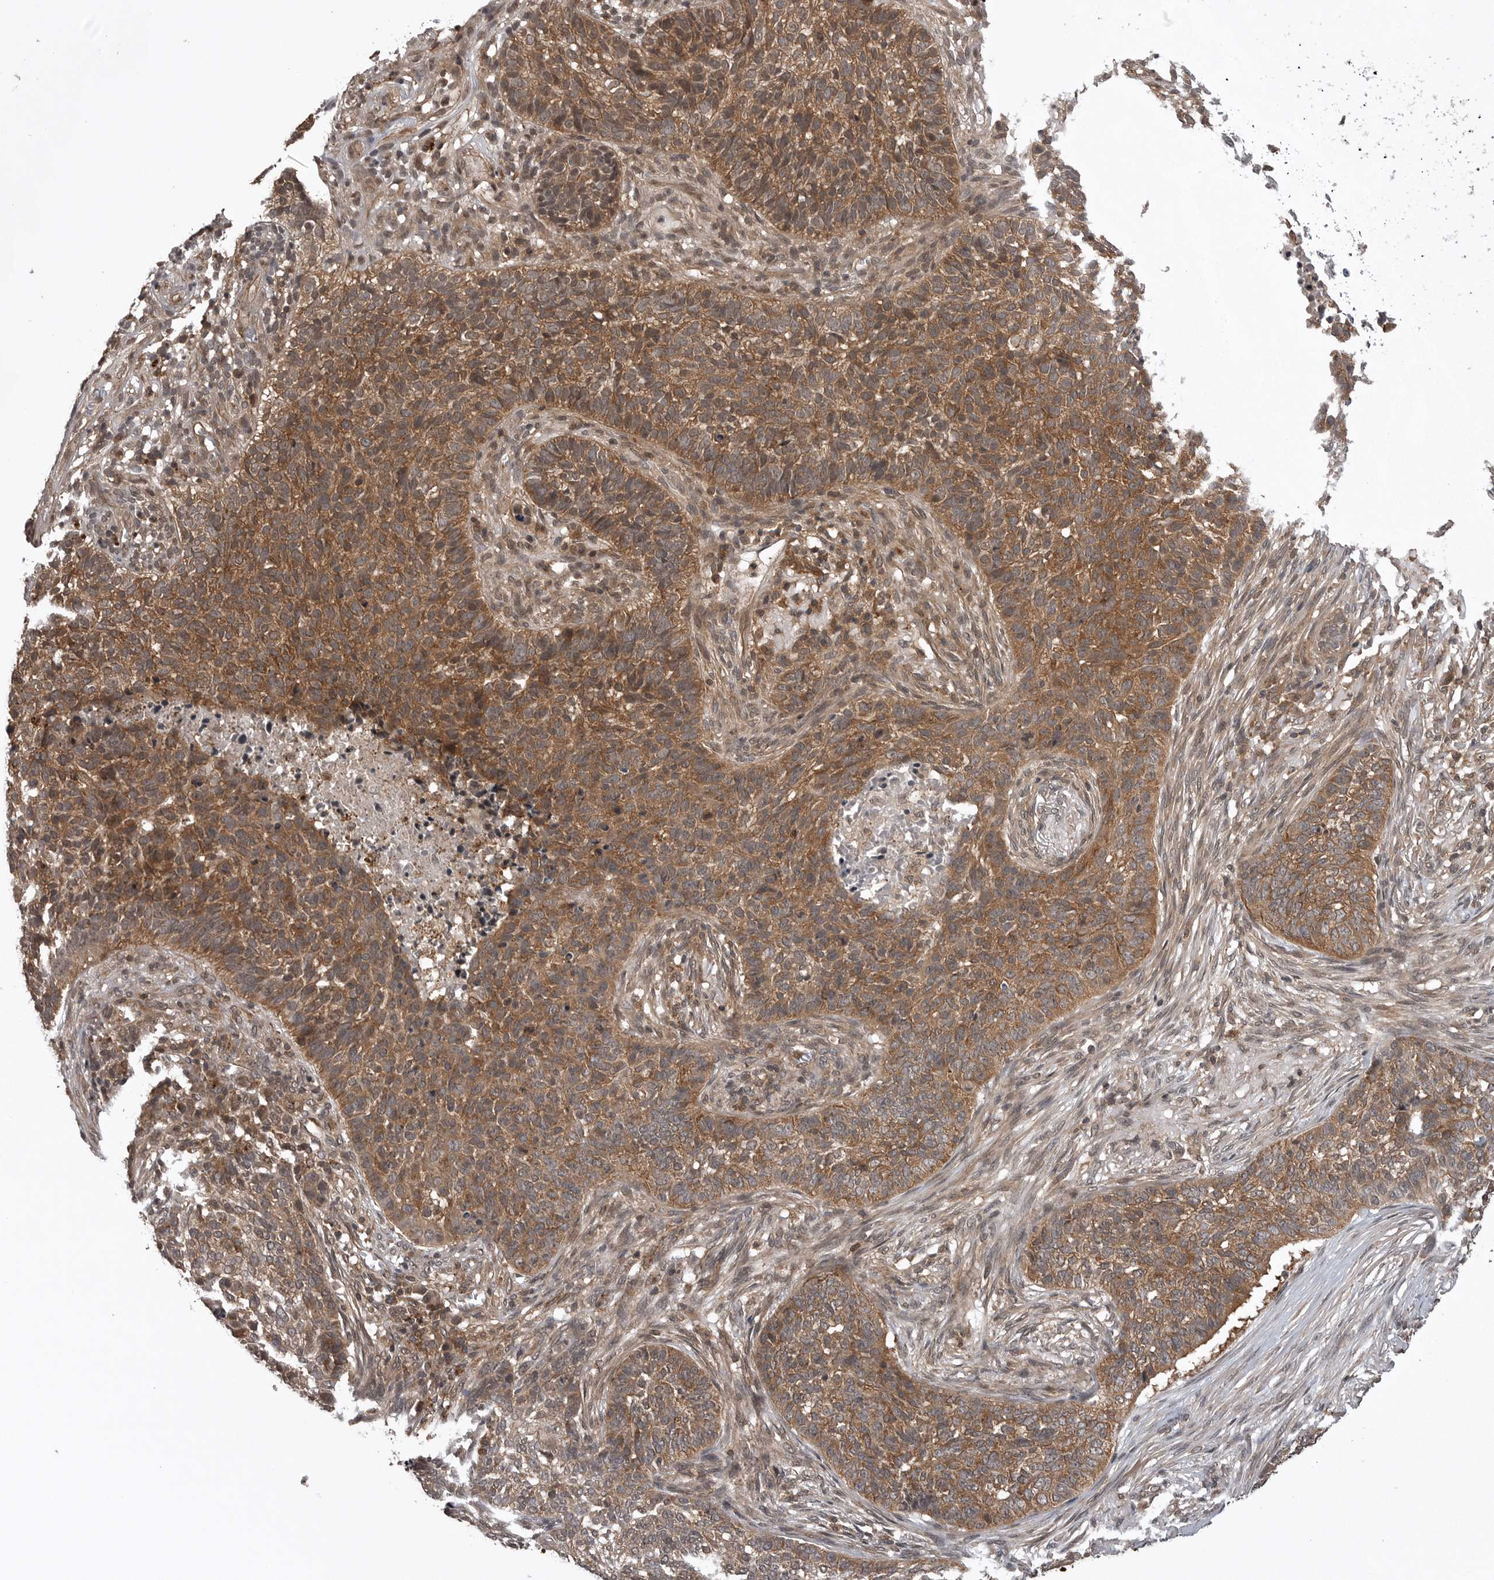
{"staining": {"intensity": "moderate", "quantity": ">75%", "location": "cytoplasmic/membranous"}, "tissue": "skin cancer", "cell_type": "Tumor cells", "image_type": "cancer", "snomed": [{"axis": "morphology", "description": "Basal cell carcinoma"}, {"axis": "topography", "description": "Skin"}], "caption": "Skin cancer (basal cell carcinoma) tissue demonstrates moderate cytoplasmic/membranous expression in about >75% of tumor cells, visualized by immunohistochemistry.", "gene": "AOAH", "patient": {"sex": "male", "age": 85}}